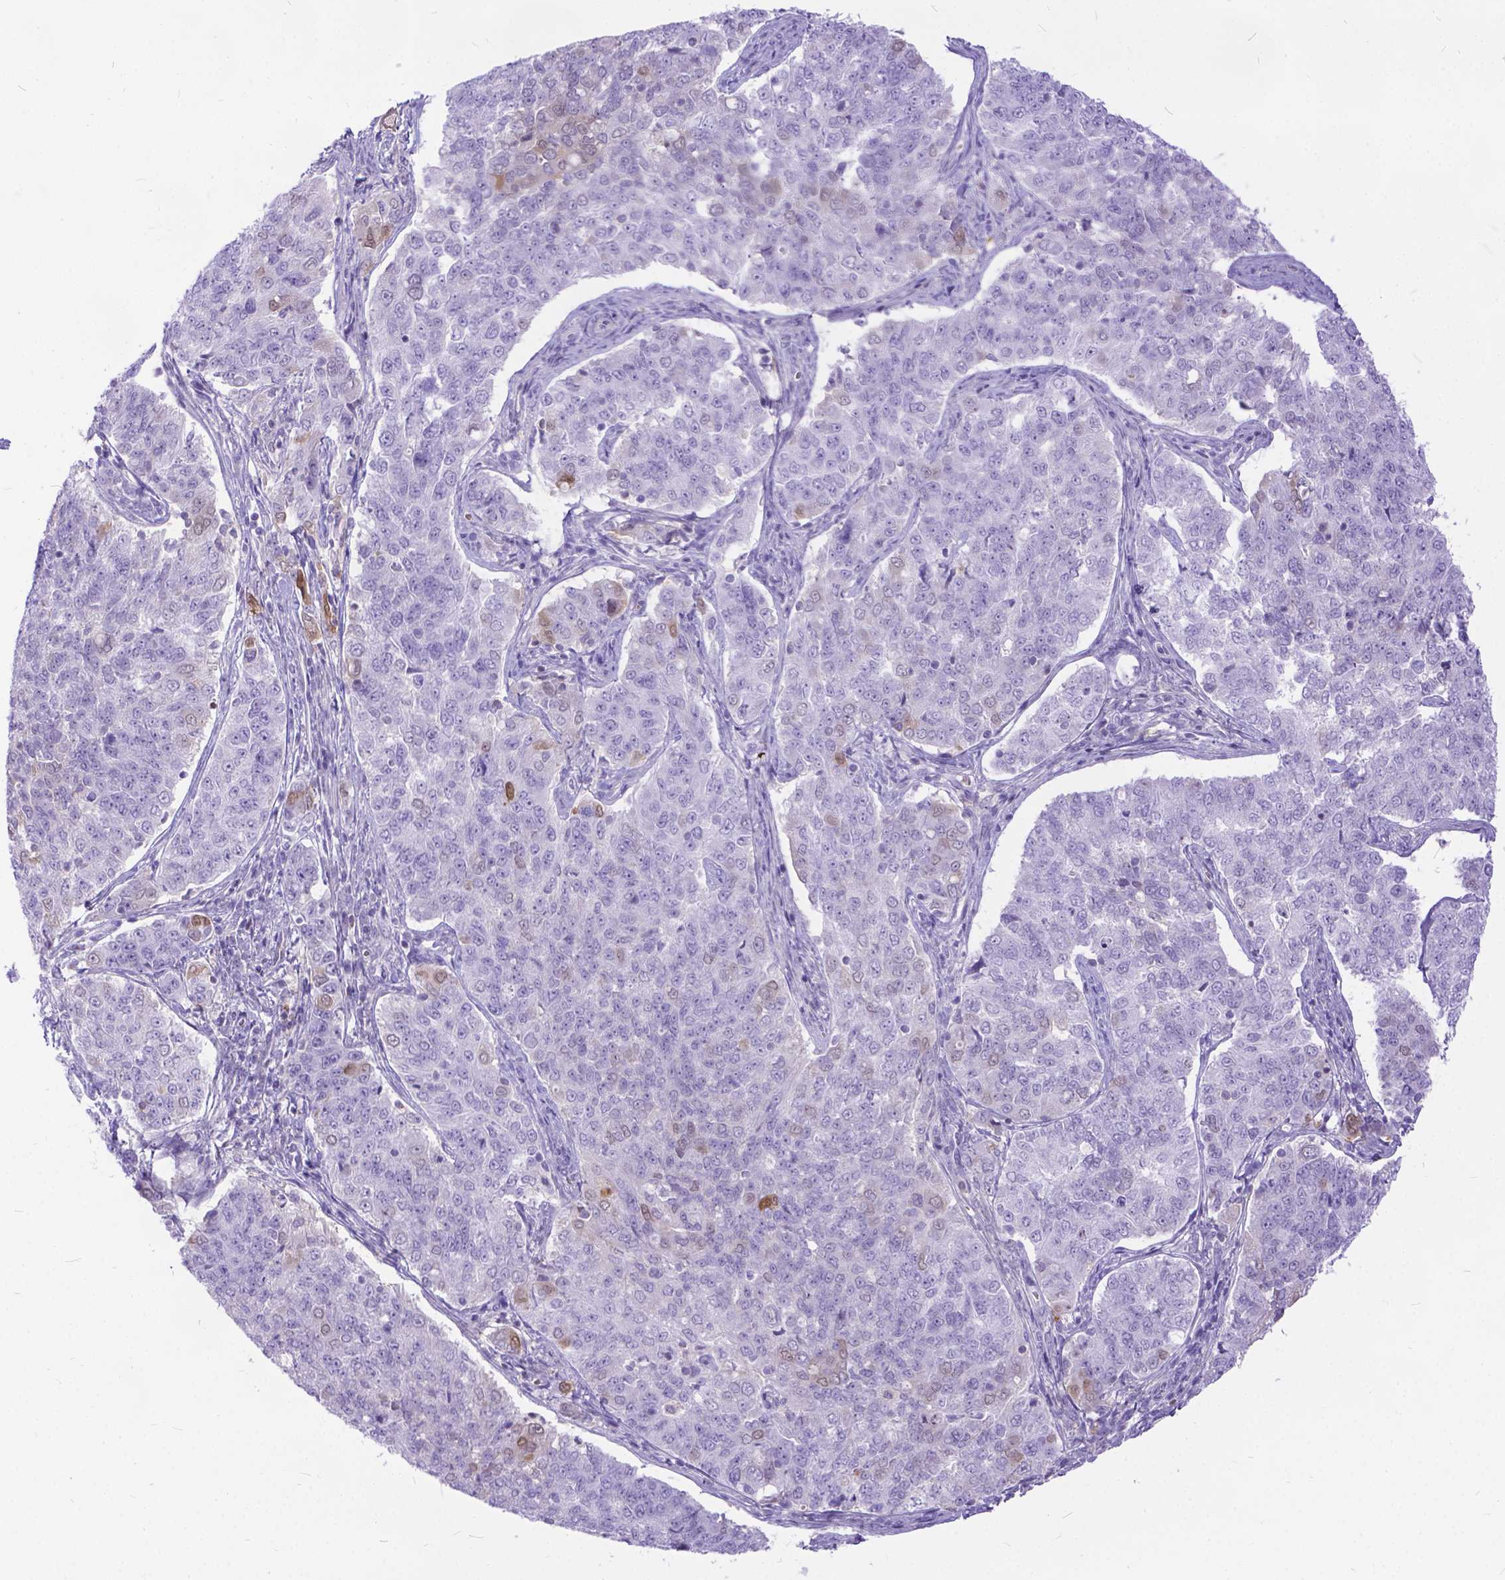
{"staining": {"intensity": "weak", "quantity": "<25%", "location": "nuclear"}, "tissue": "endometrial cancer", "cell_type": "Tumor cells", "image_type": "cancer", "snomed": [{"axis": "morphology", "description": "Adenocarcinoma, NOS"}, {"axis": "topography", "description": "Endometrium"}], "caption": "A micrograph of endometrial cancer (adenocarcinoma) stained for a protein shows no brown staining in tumor cells.", "gene": "TMEM169", "patient": {"sex": "female", "age": 43}}